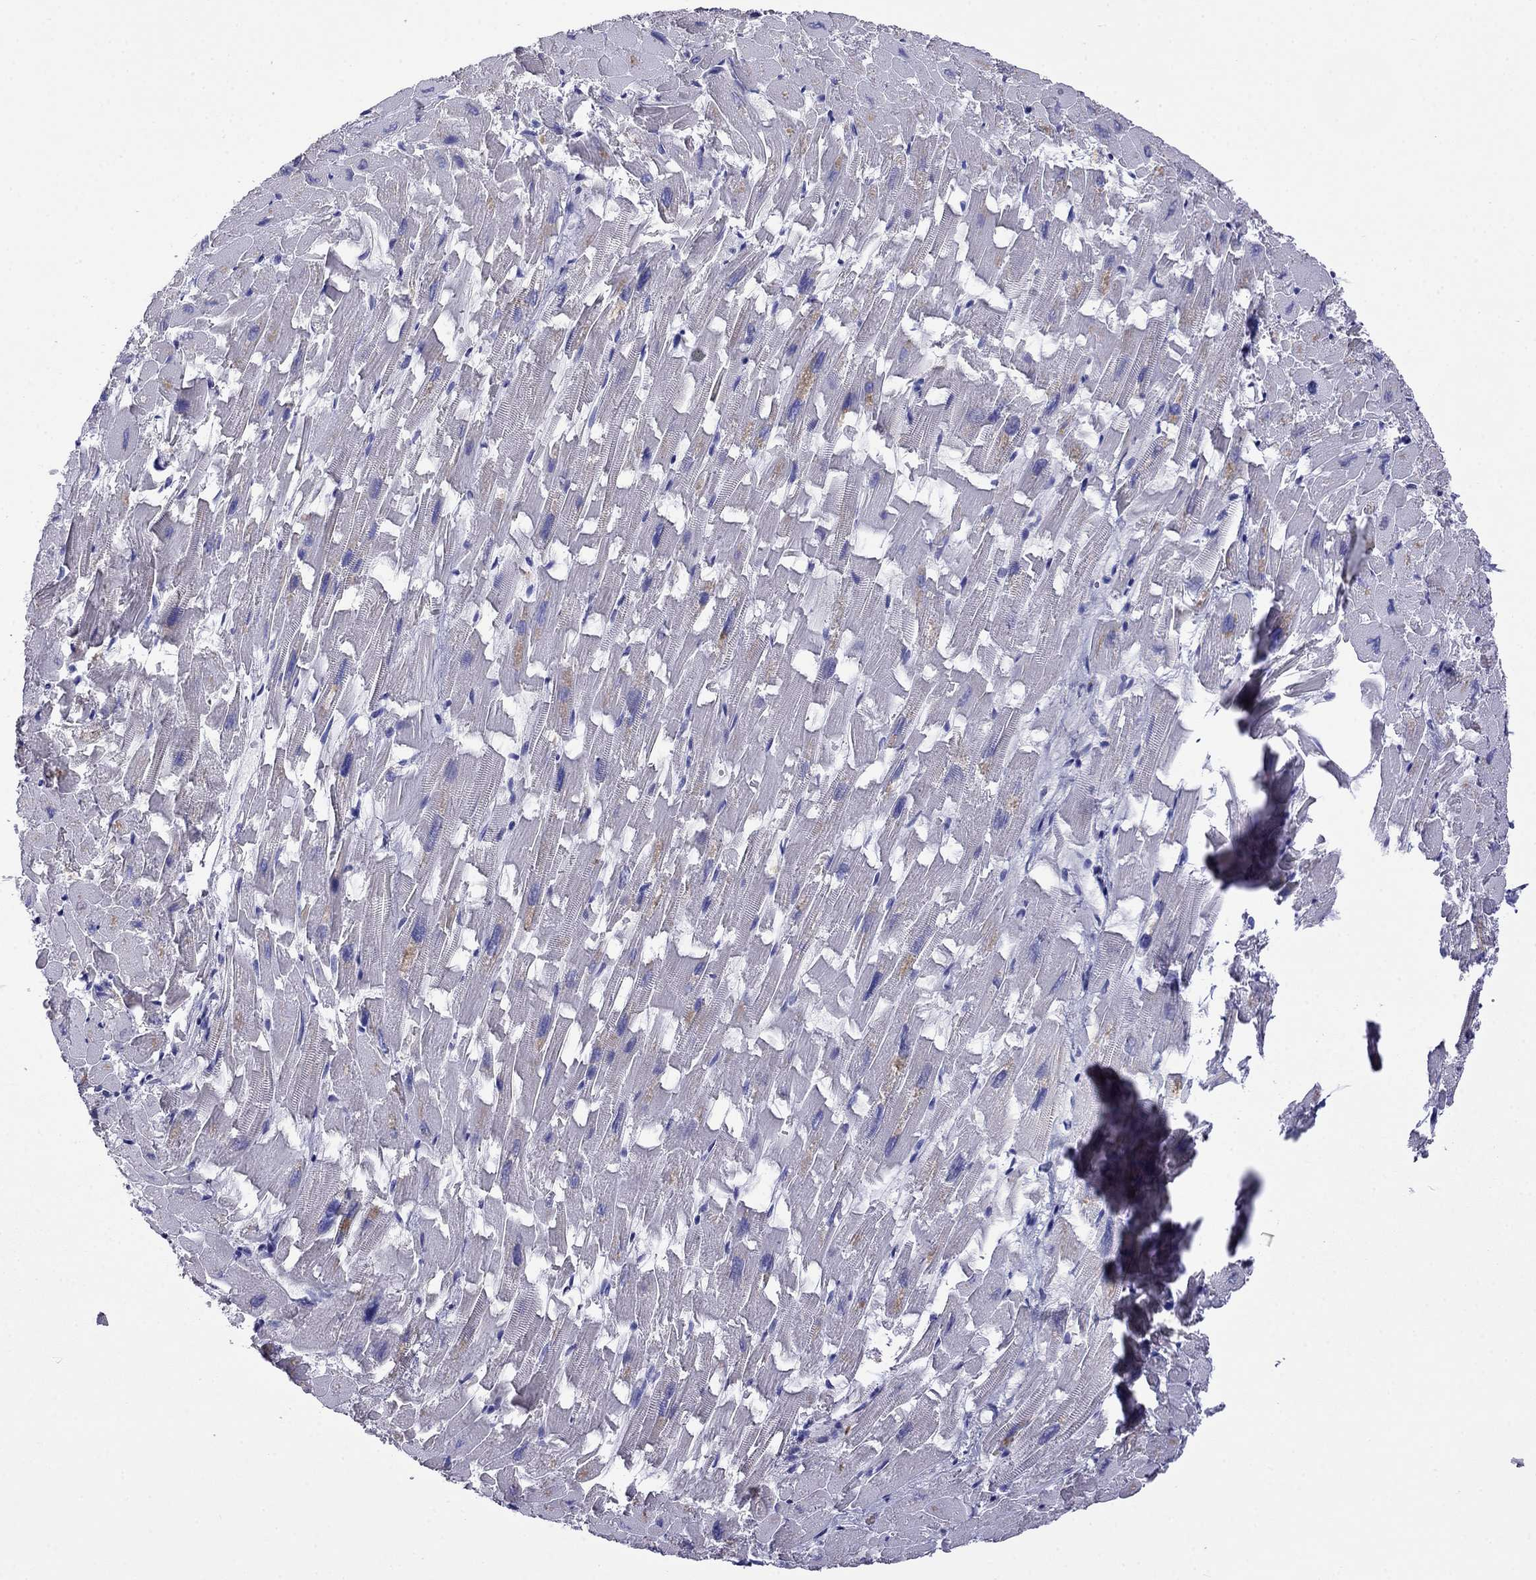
{"staining": {"intensity": "negative", "quantity": "none", "location": "none"}, "tissue": "heart muscle", "cell_type": "Cardiomyocytes", "image_type": "normal", "snomed": [{"axis": "morphology", "description": "Normal tissue, NOS"}, {"axis": "topography", "description": "Heart"}], "caption": "An image of human heart muscle is negative for staining in cardiomyocytes.", "gene": "SCG2", "patient": {"sex": "female", "age": 64}}